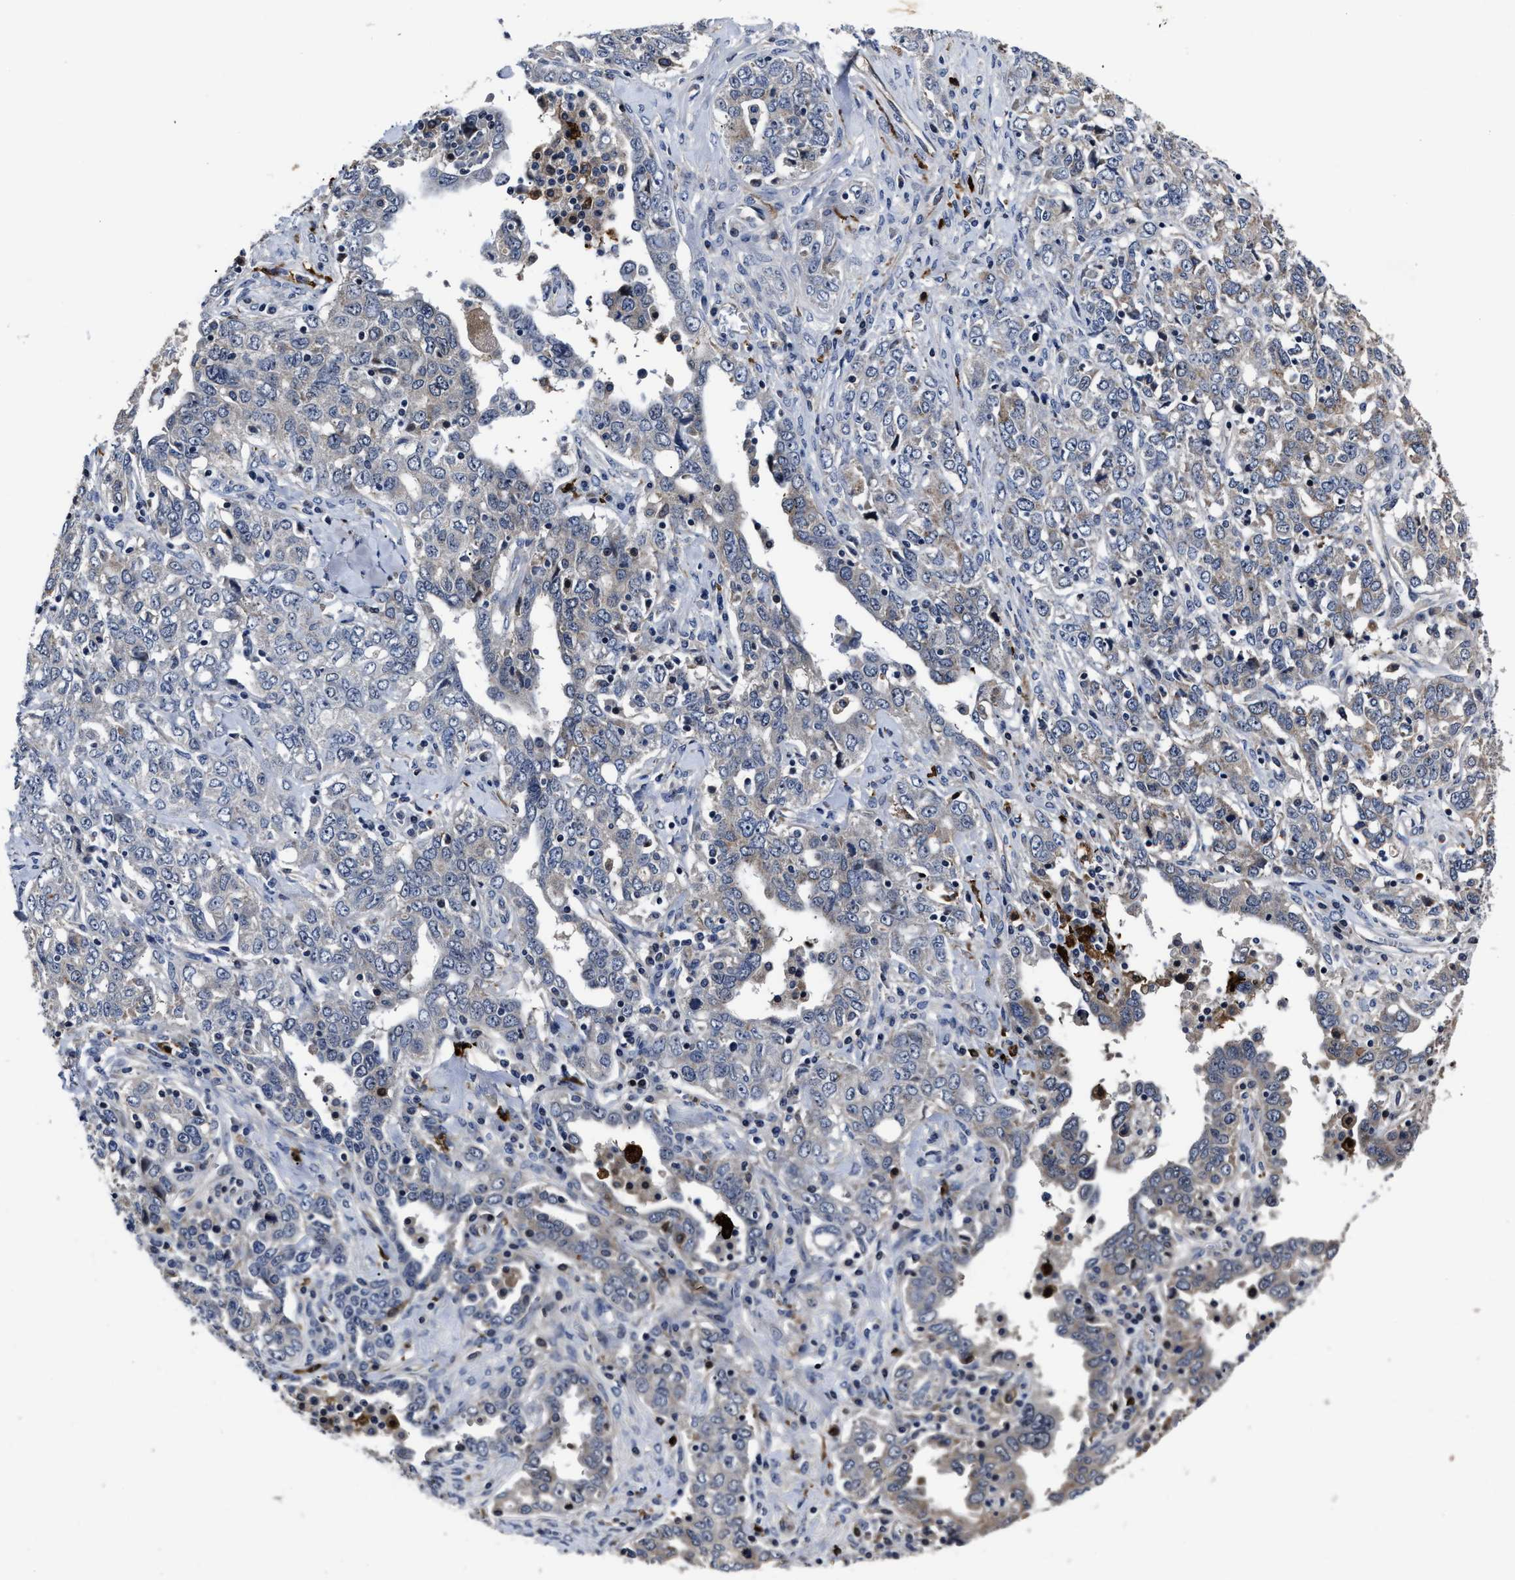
{"staining": {"intensity": "moderate", "quantity": "25%-75%", "location": "cytoplasmic/membranous"}, "tissue": "ovarian cancer", "cell_type": "Tumor cells", "image_type": "cancer", "snomed": [{"axis": "morphology", "description": "Carcinoma, endometroid"}, {"axis": "topography", "description": "Ovary"}], "caption": "About 25%-75% of tumor cells in endometroid carcinoma (ovarian) exhibit moderate cytoplasmic/membranous protein positivity as visualized by brown immunohistochemical staining.", "gene": "RSBN1L", "patient": {"sex": "female", "age": 62}}